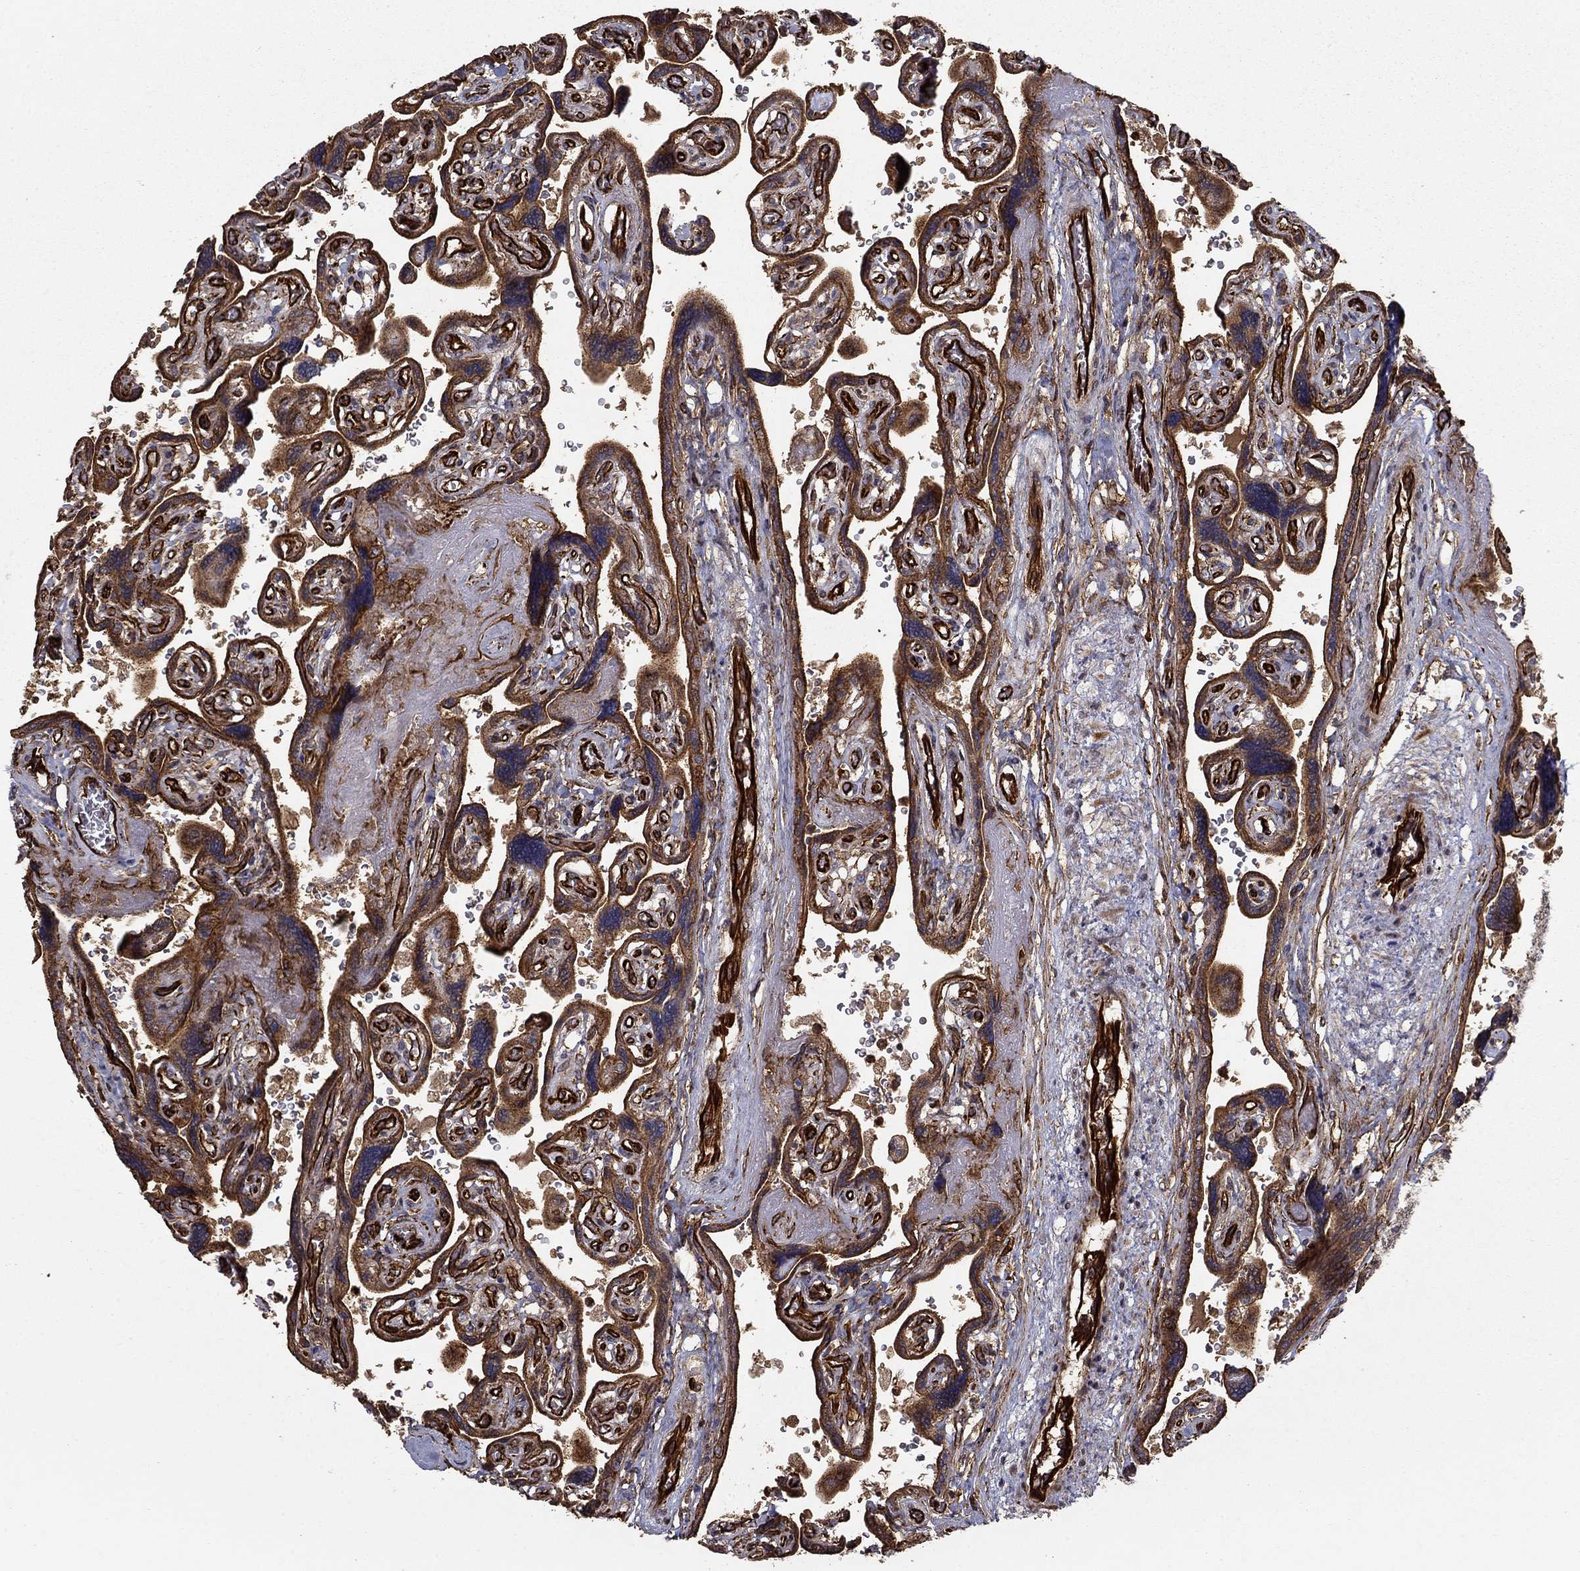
{"staining": {"intensity": "moderate", "quantity": ">75%", "location": "cytoplasmic/membranous"}, "tissue": "placenta", "cell_type": "Decidual cells", "image_type": "normal", "snomed": [{"axis": "morphology", "description": "Normal tissue, NOS"}, {"axis": "topography", "description": "Placenta"}], "caption": "High-power microscopy captured an immunohistochemistry (IHC) micrograph of unremarkable placenta, revealing moderate cytoplasmic/membranous staining in approximately >75% of decidual cells.", "gene": "ADM", "patient": {"sex": "female", "age": 32}}